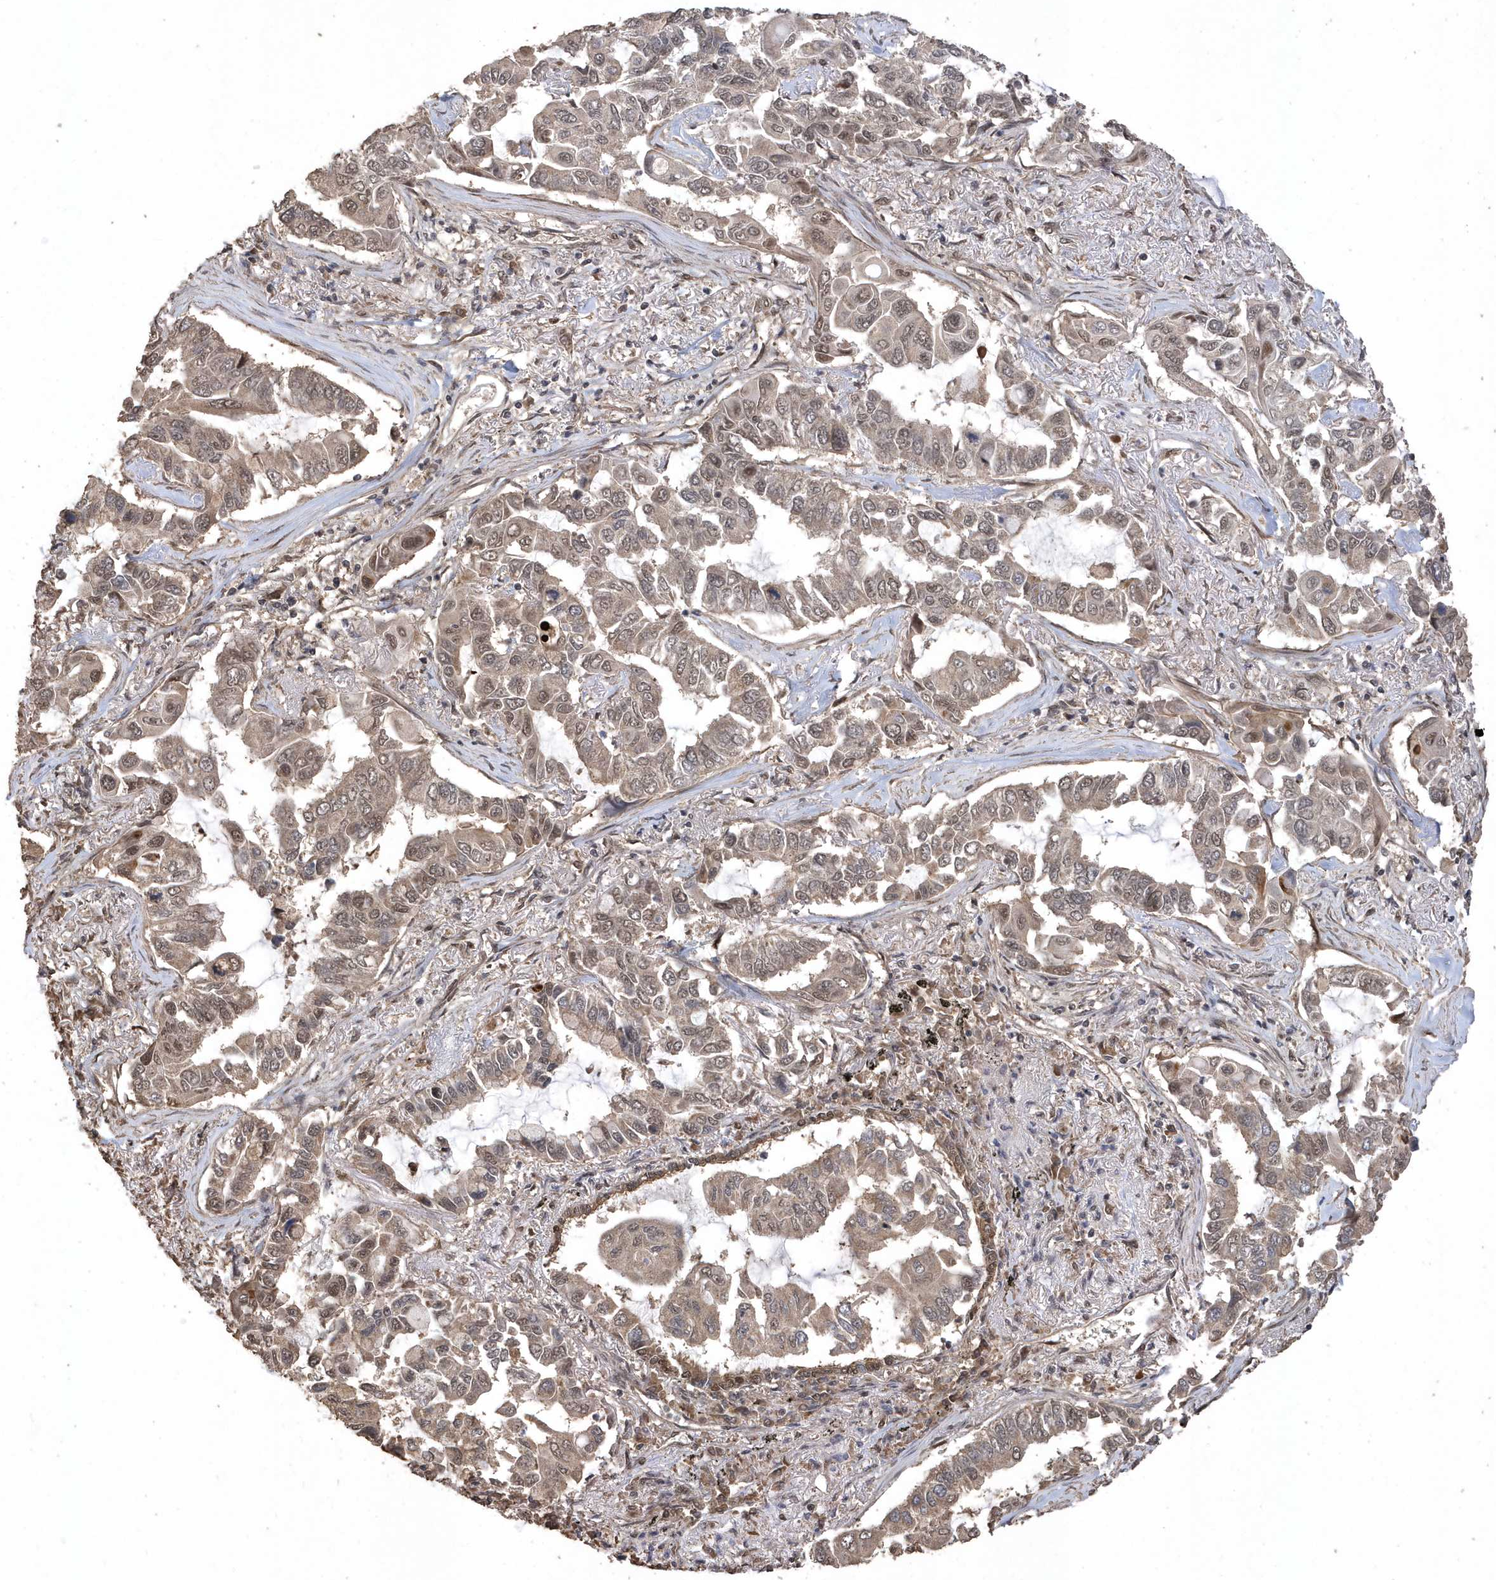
{"staining": {"intensity": "weak", "quantity": ">75%", "location": "cytoplasmic/membranous,nuclear"}, "tissue": "lung cancer", "cell_type": "Tumor cells", "image_type": "cancer", "snomed": [{"axis": "morphology", "description": "Adenocarcinoma, NOS"}, {"axis": "topography", "description": "Lung"}], "caption": "Immunohistochemistry (IHC) of human adenocarcinoma (lung) reveals low levels of weak cytoplasmic/membranous and nuclear positivity in approximately >75% of tumor cells. The staining was performed using DAB (3,3'-diaminobenzidine) to visualize the protein expression in brown, while the nuclei were stained in blue with hematoxylin (Magnification: 20x).", "gene": "INTS12", "patient": {"sex": "male", "age": 64}}